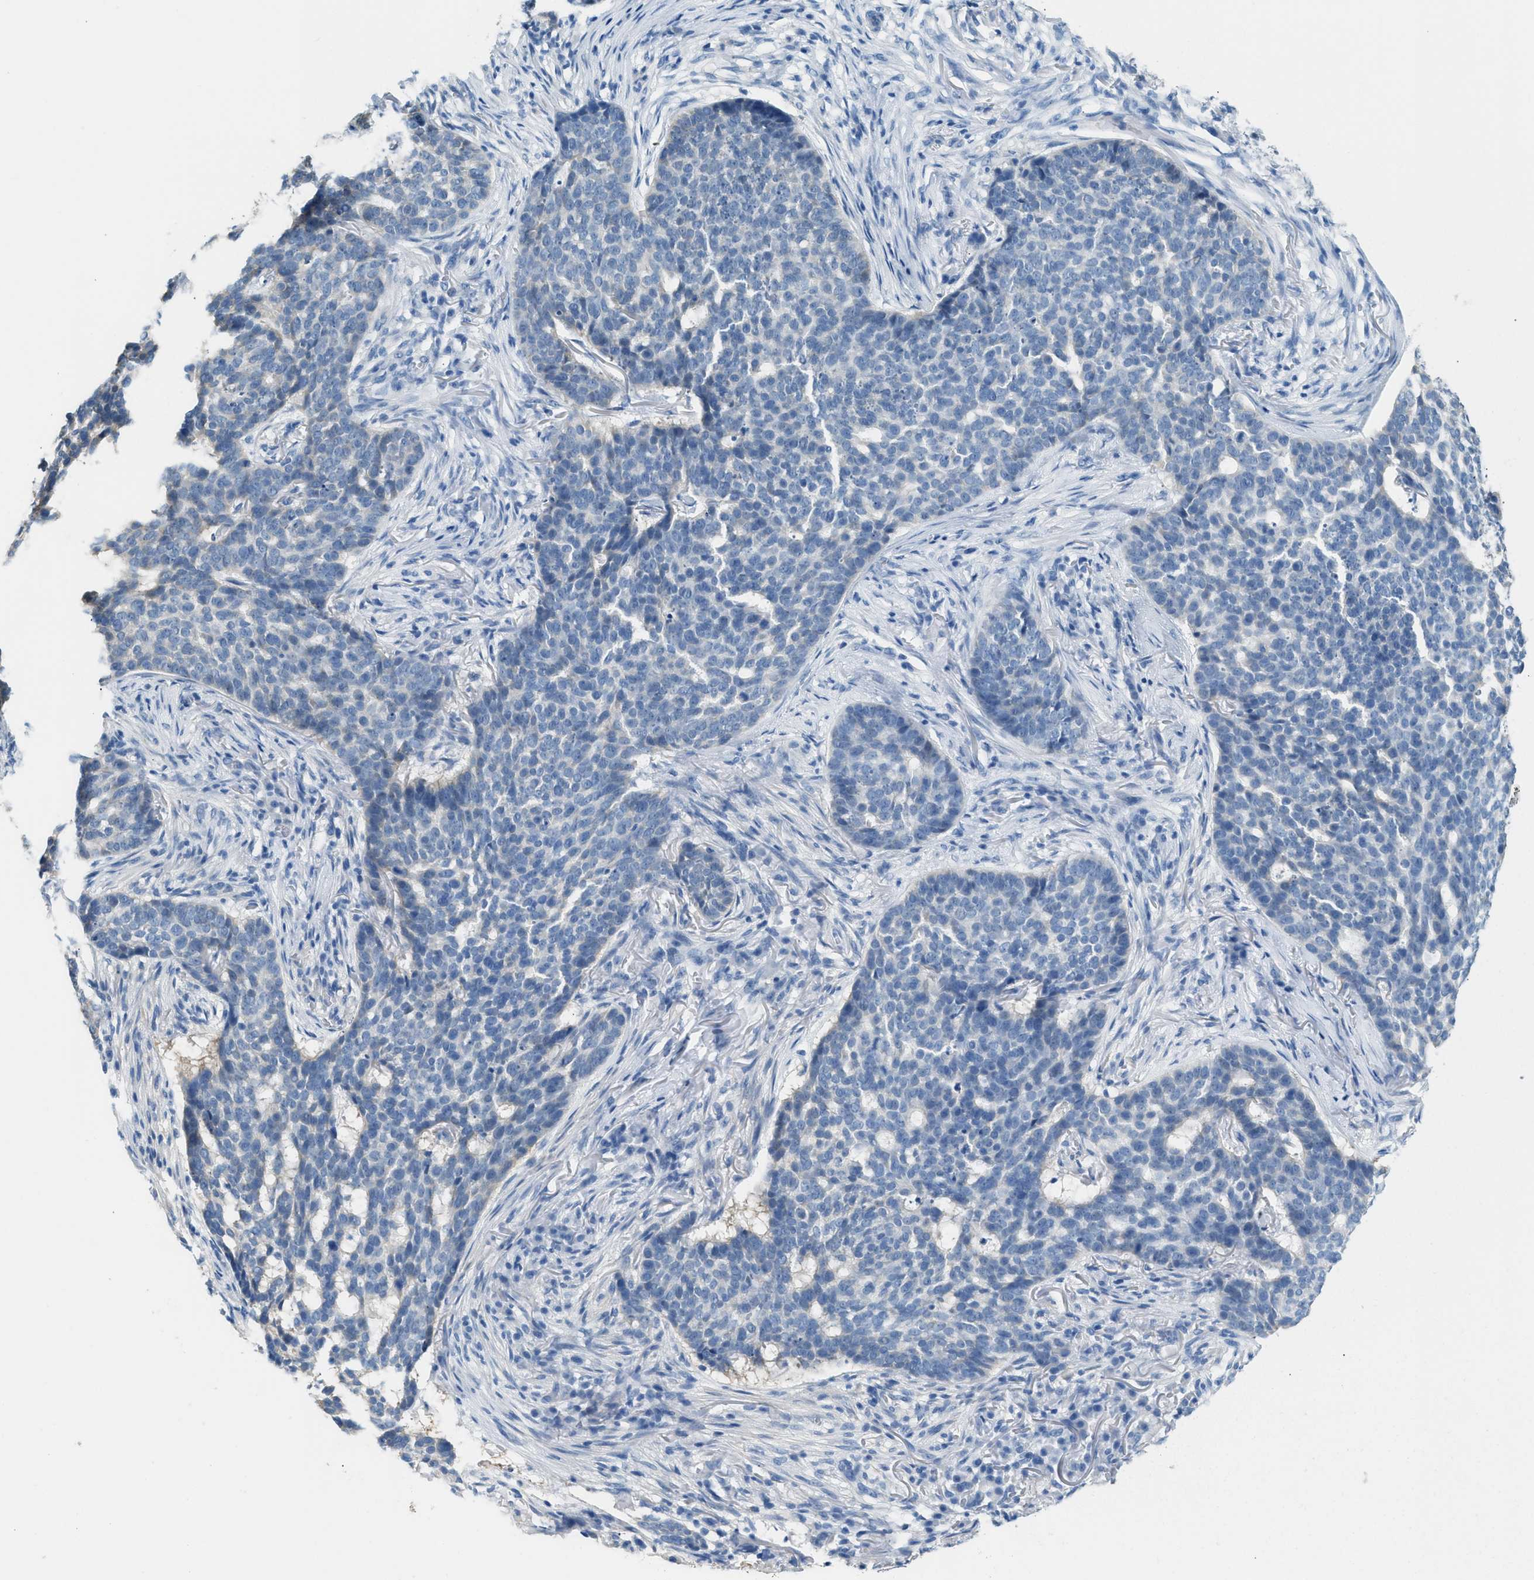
{"staining": {"intensity": "negative", "quantity": "none", "location": "none"}, "tissue": "skin cancer", "cell_type": "Tumor cells", "image_type": "cancer", "snomed": [{"axis": "morphology", "description": "Basal cell carcinoma"}, {"axis": "topography", "description": "Skin"}], "caption": "A high-resolution histopathology image shows IHC staining of basal cell carcinoma (skin), which reveals no significant expression in tumor cells.", "gene": "SPAM1", "patient": {"sex": "male", "age": 85}}